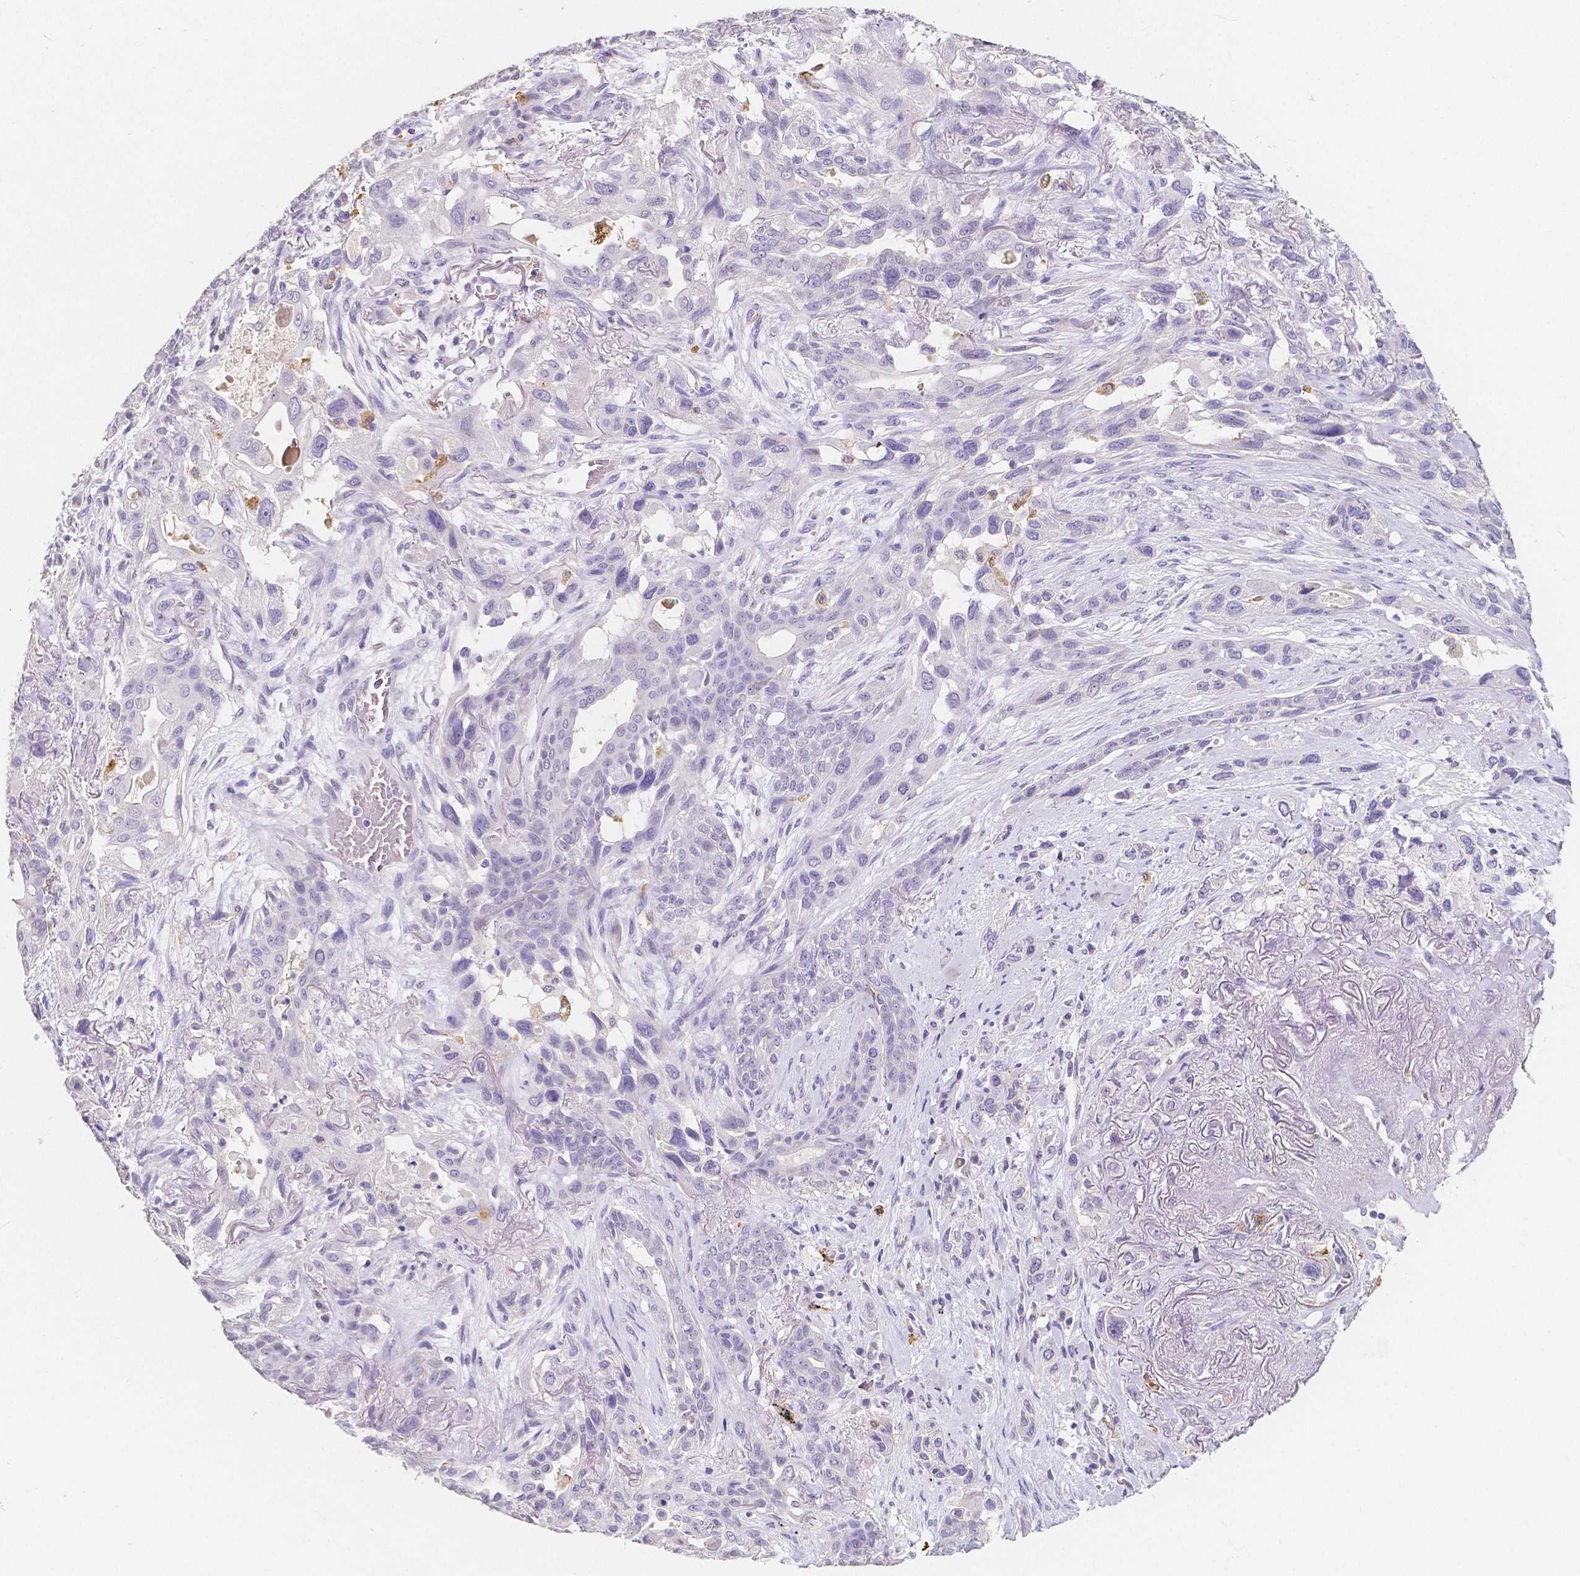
{"staining": {"intensity": "negative", "quantity": "none", "location": "none"}, "tissue": "lung cancer", "cell_type": "Tumor cells", "image_type": "cancer", "snomed": [{"axis": "morphology", "description": "Squamous cell carcinoma, NOS"}, {"axis": "topography", "description": "Lung"}], "caption": "This is an immunohistochemistry micrograph of human lung cancer. There is no staining in tumor cells.", "gene": "ACP5", "patient": {"sex": "female", "age": 70}}